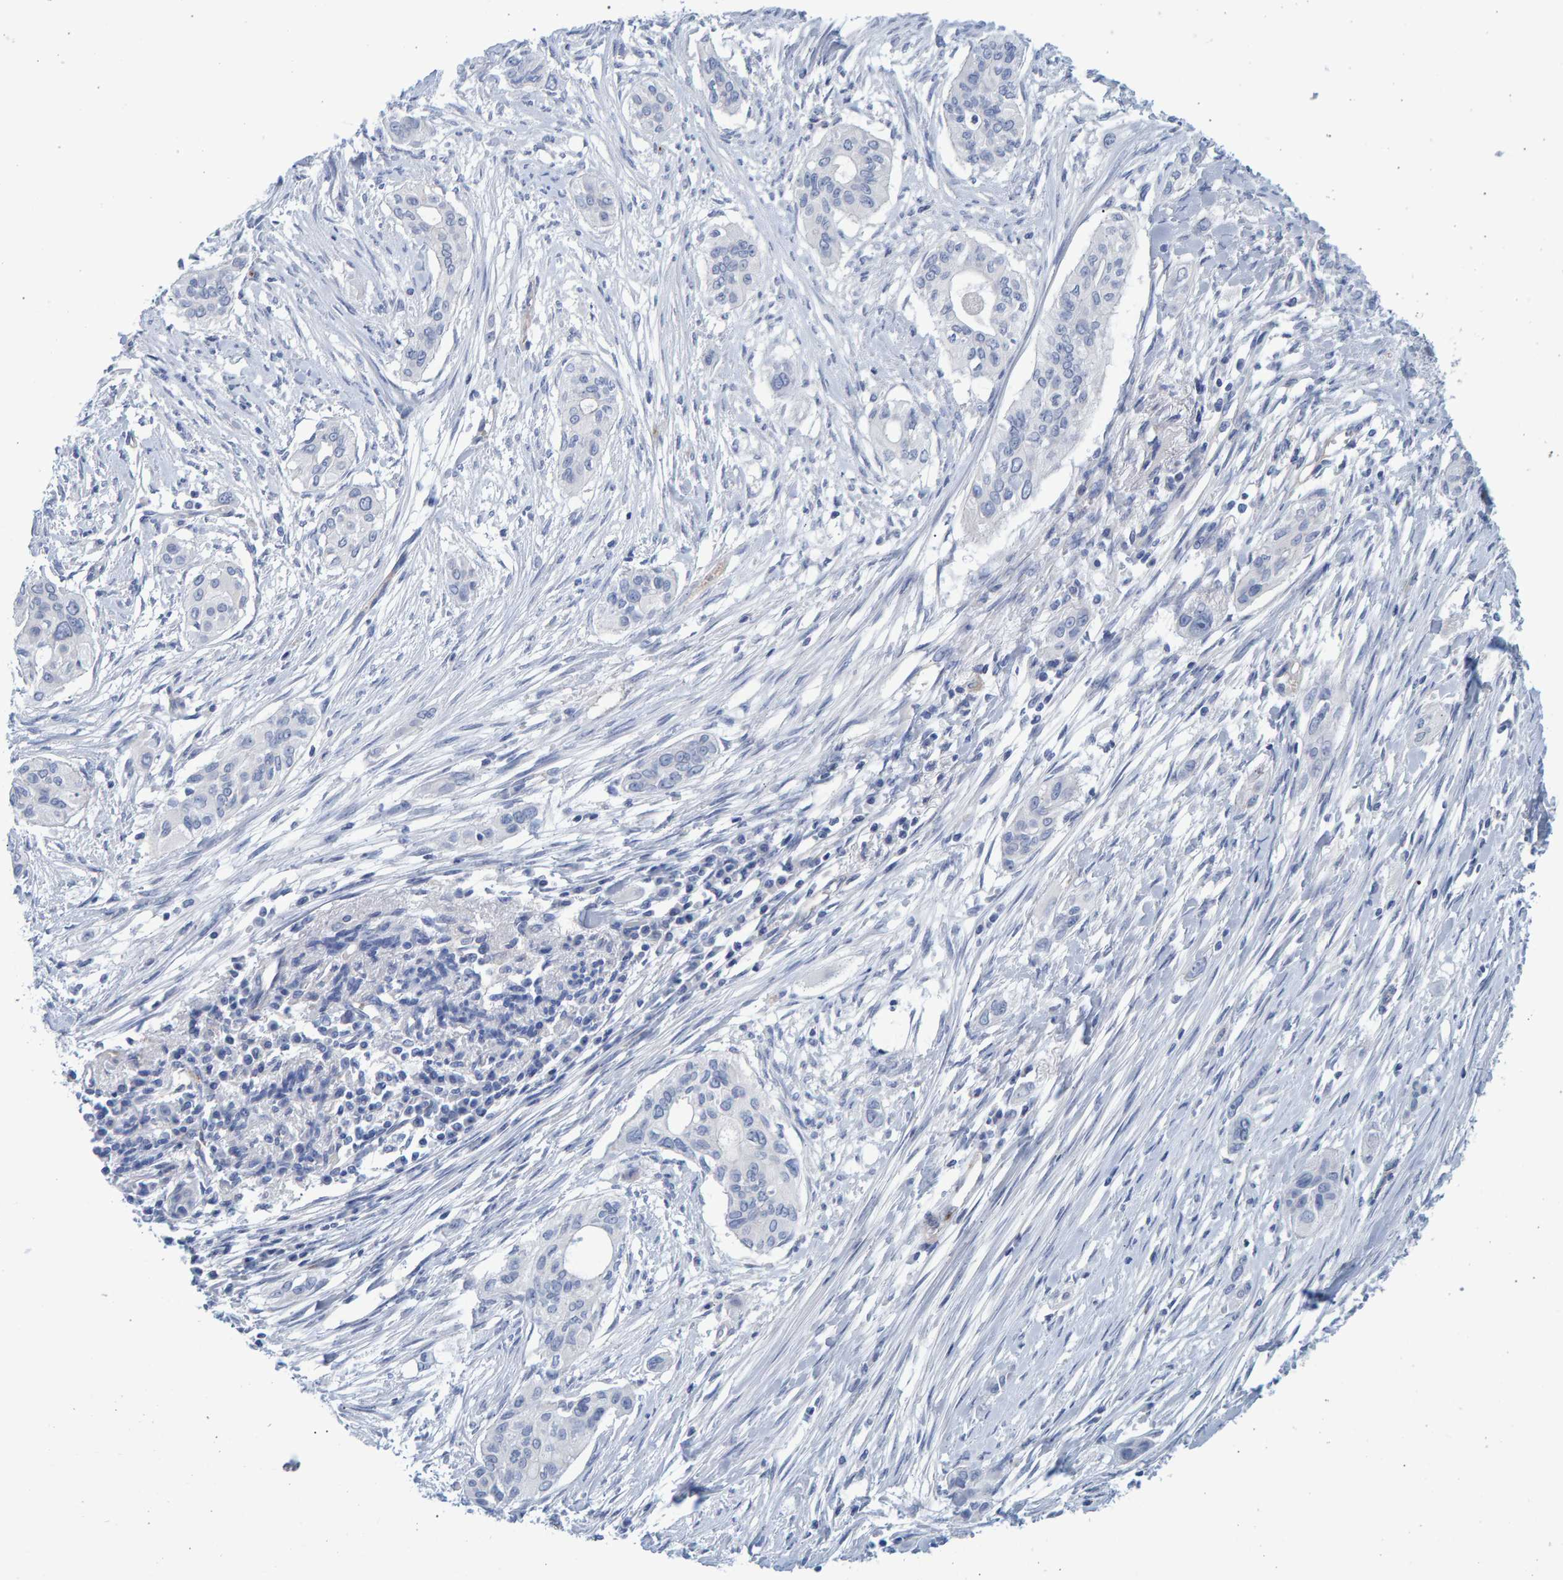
{"staining": {"intensity": "negative", "quantity": "none", "location": "none"}, "tissue": "pancreatic cancer", "cell_type": "Tumor cells", "image_type": "cancer", "snomed": [{"axis": "morphology", "description": "Adenocarcinoma, NOS"}, {"axis": "topography", "description": "Pancreas"}], "caption": "The micrograph exhibits no significant staining in tumor cells of pancreatic cancer (adenocarcinoma). (Immunohistochemistry (ihc), brightfield microscopy, high magnification).", "gene": "SLC34A3", "patient": {"sex": "female", "age": 60}}